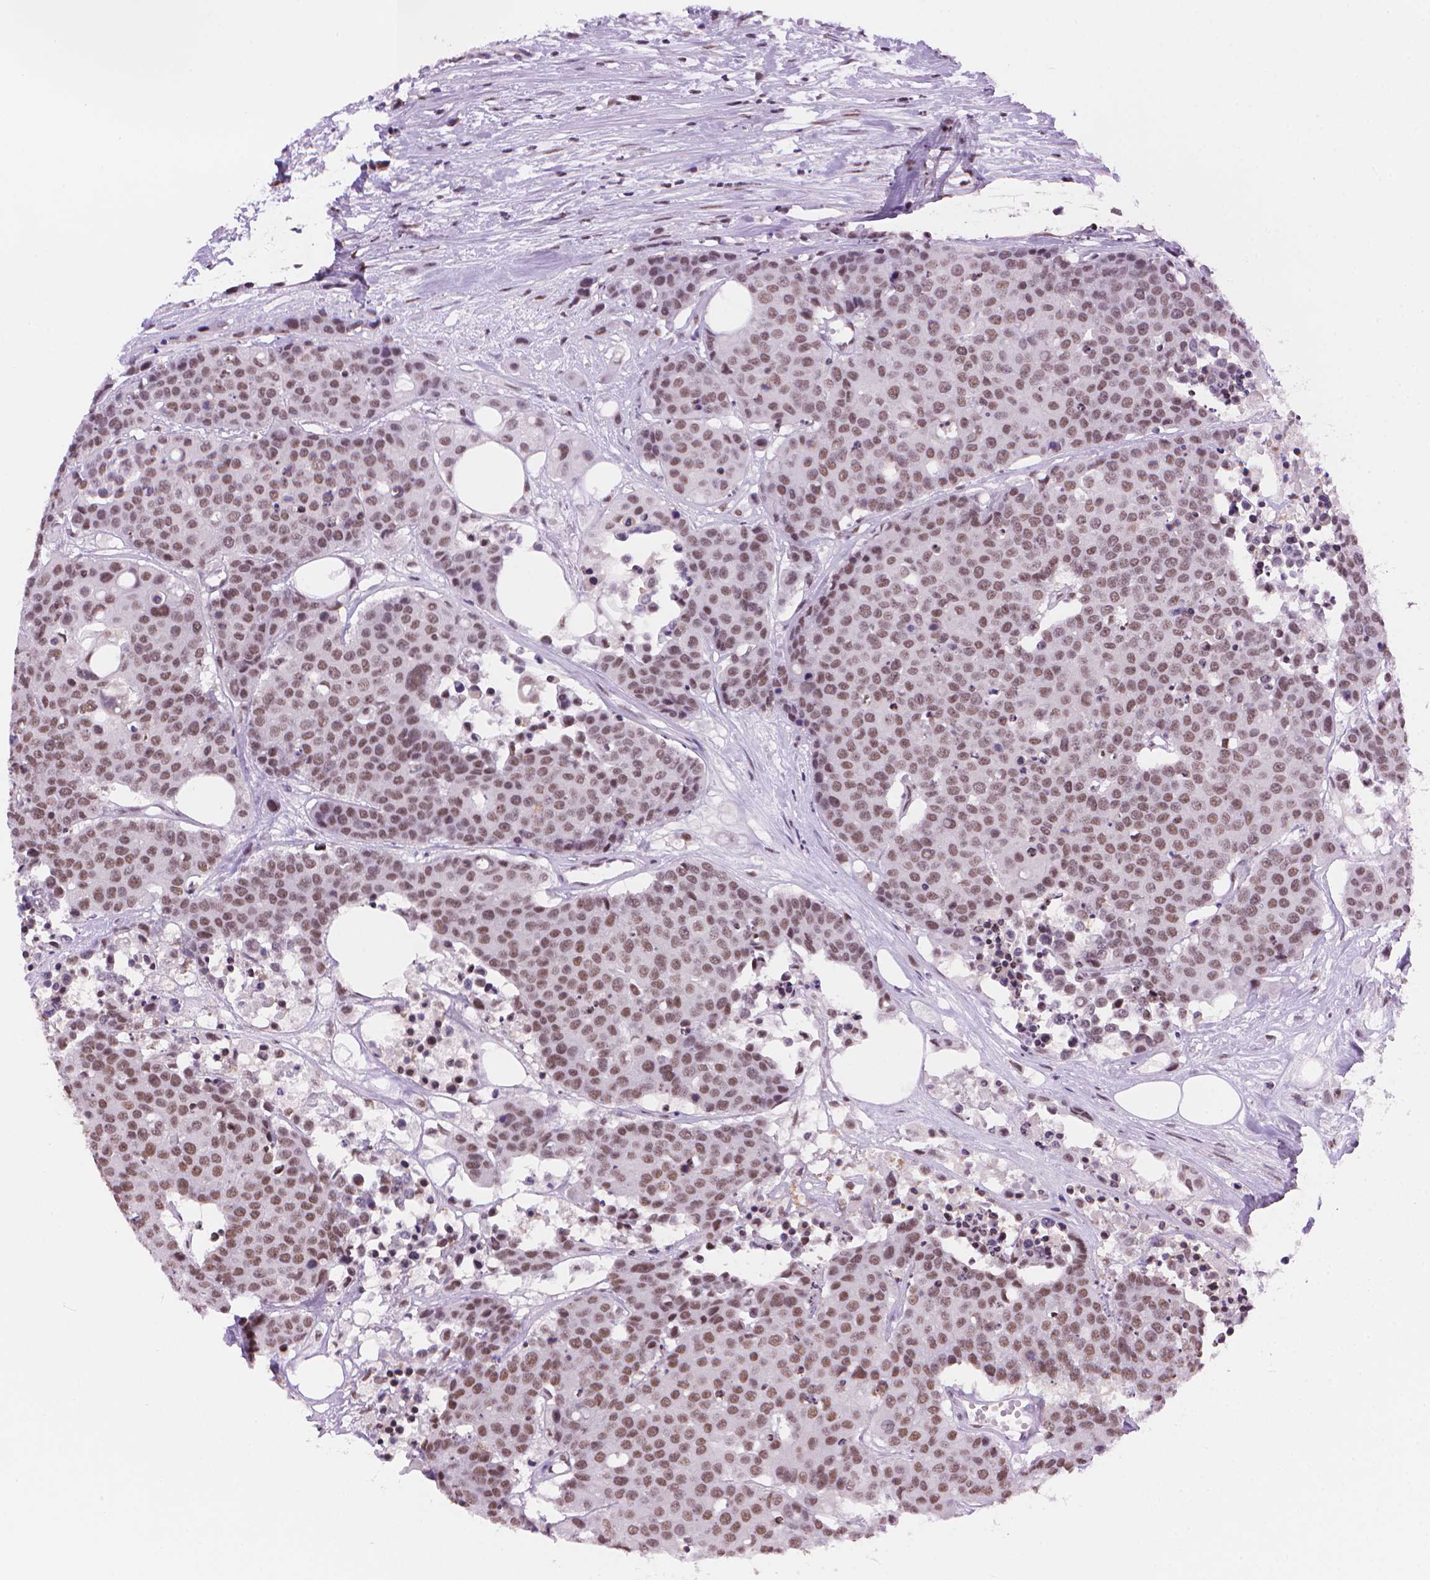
{"staining": {"intensity": "moderate", "quantity": ">75%", "location": "nuclear"}, "tissue": "carcinoid", "cell_type": "Tumor cells", "image_type": "cancer", "snomed": [{"axis": "morphology", "description": "Carcinoid, malignant, NOS"}, {"axis": "topography", "description": "Colon"}], "caption": "Malignant carcinoid was stained to show a protein in brown. There is medium levels of moderate nuclear positivity in approximately >75% of tumor cells.", "gene": "RPA4", "patient": {"sex": "male", "age": 81}}